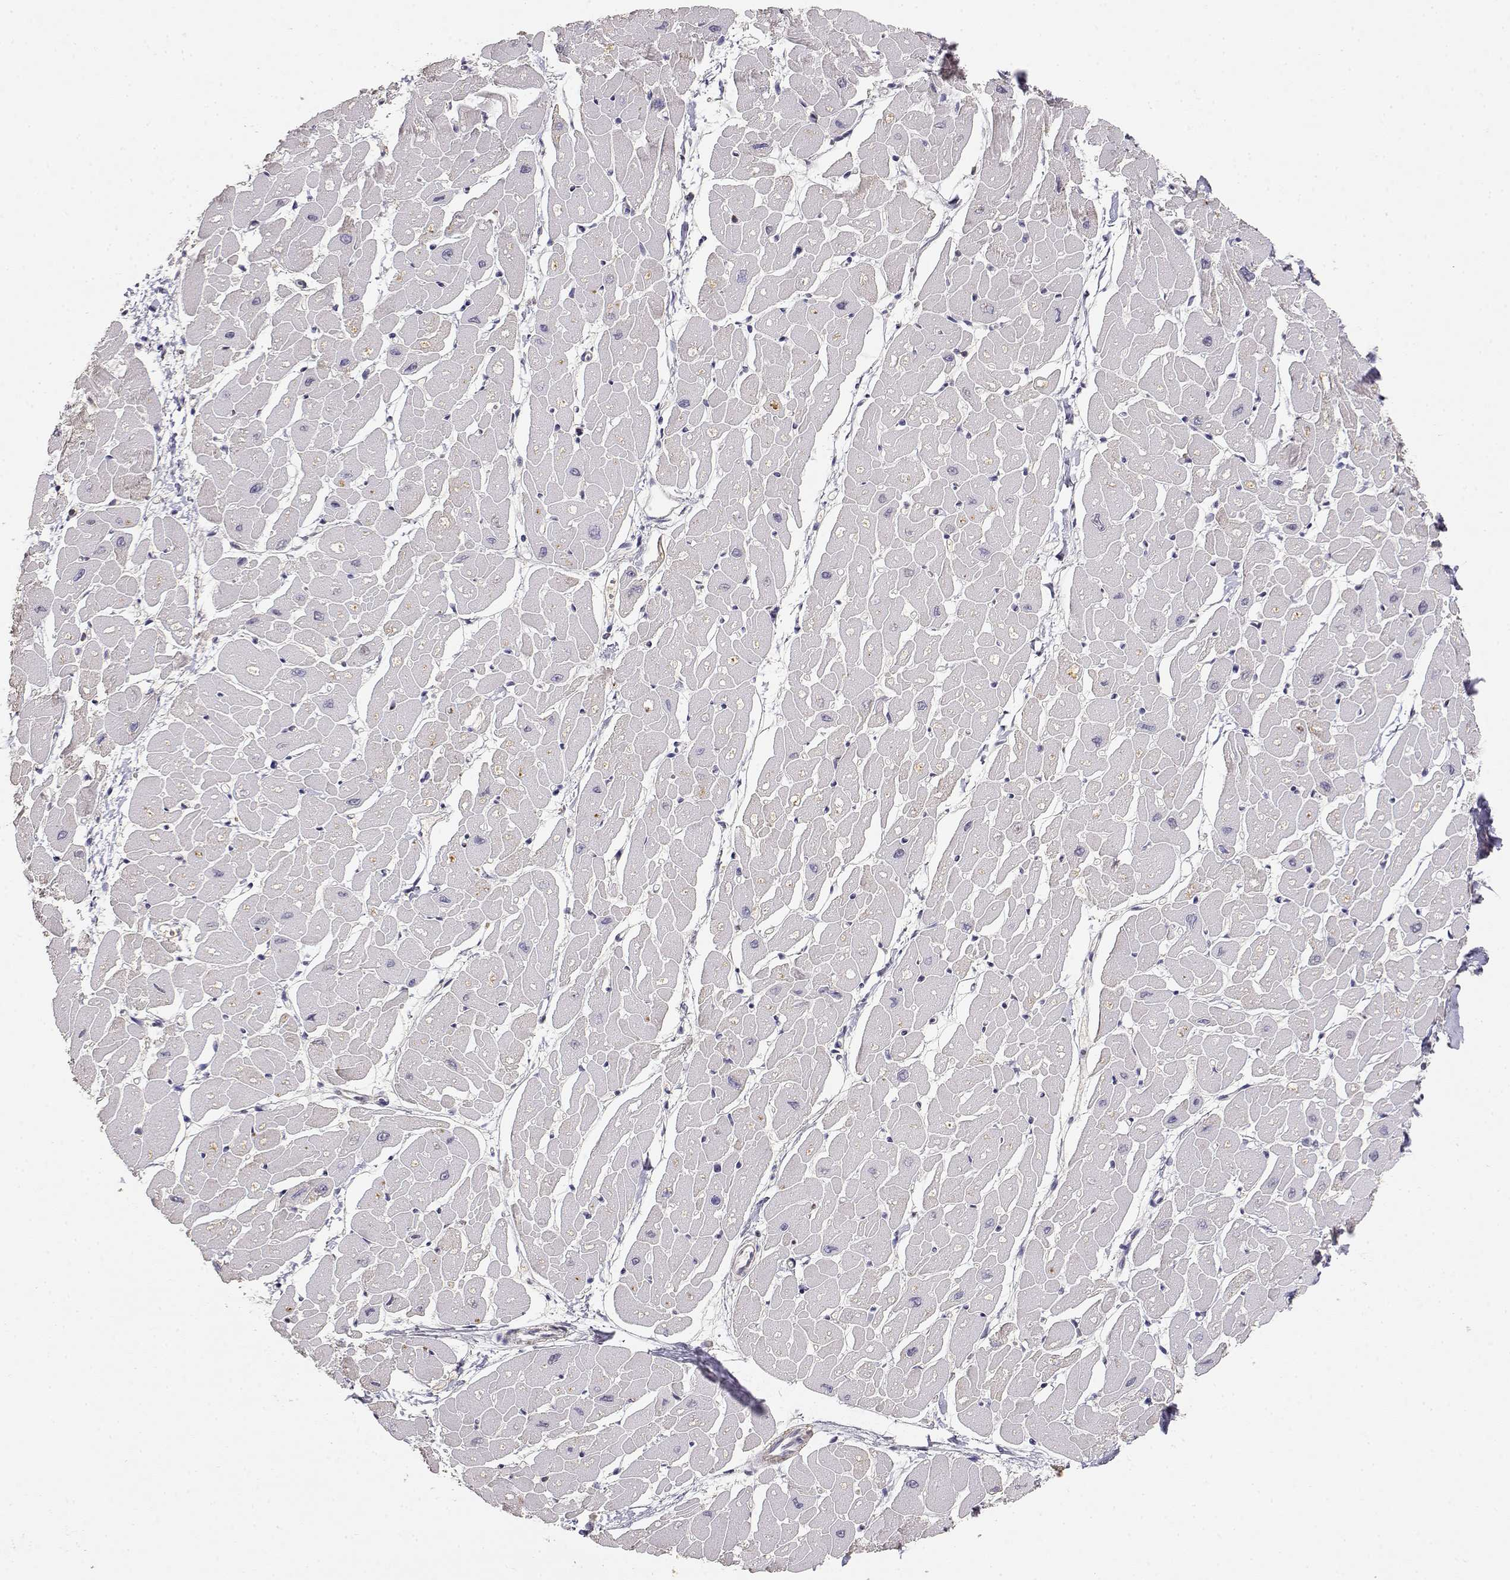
{"staining": {"intensity": "negative", "quantity": "none", "location": "none"}, "tissue": "heart muscle", "cell_type": "Cardiomyocytes", "image_type": "normal", "snomed": [{"axis": "morphology", "description": "Normal tissue, NOS"}, {"axis": "topography", "description": "Heart"}], "caption": "This is an immunohistochemistry photomicrograph of unremarkable heart muscle. There is no staining in cardiomyocytes.", "gene": "TNFRSF10C", "patient": {"sex": "male", "age": 57}}